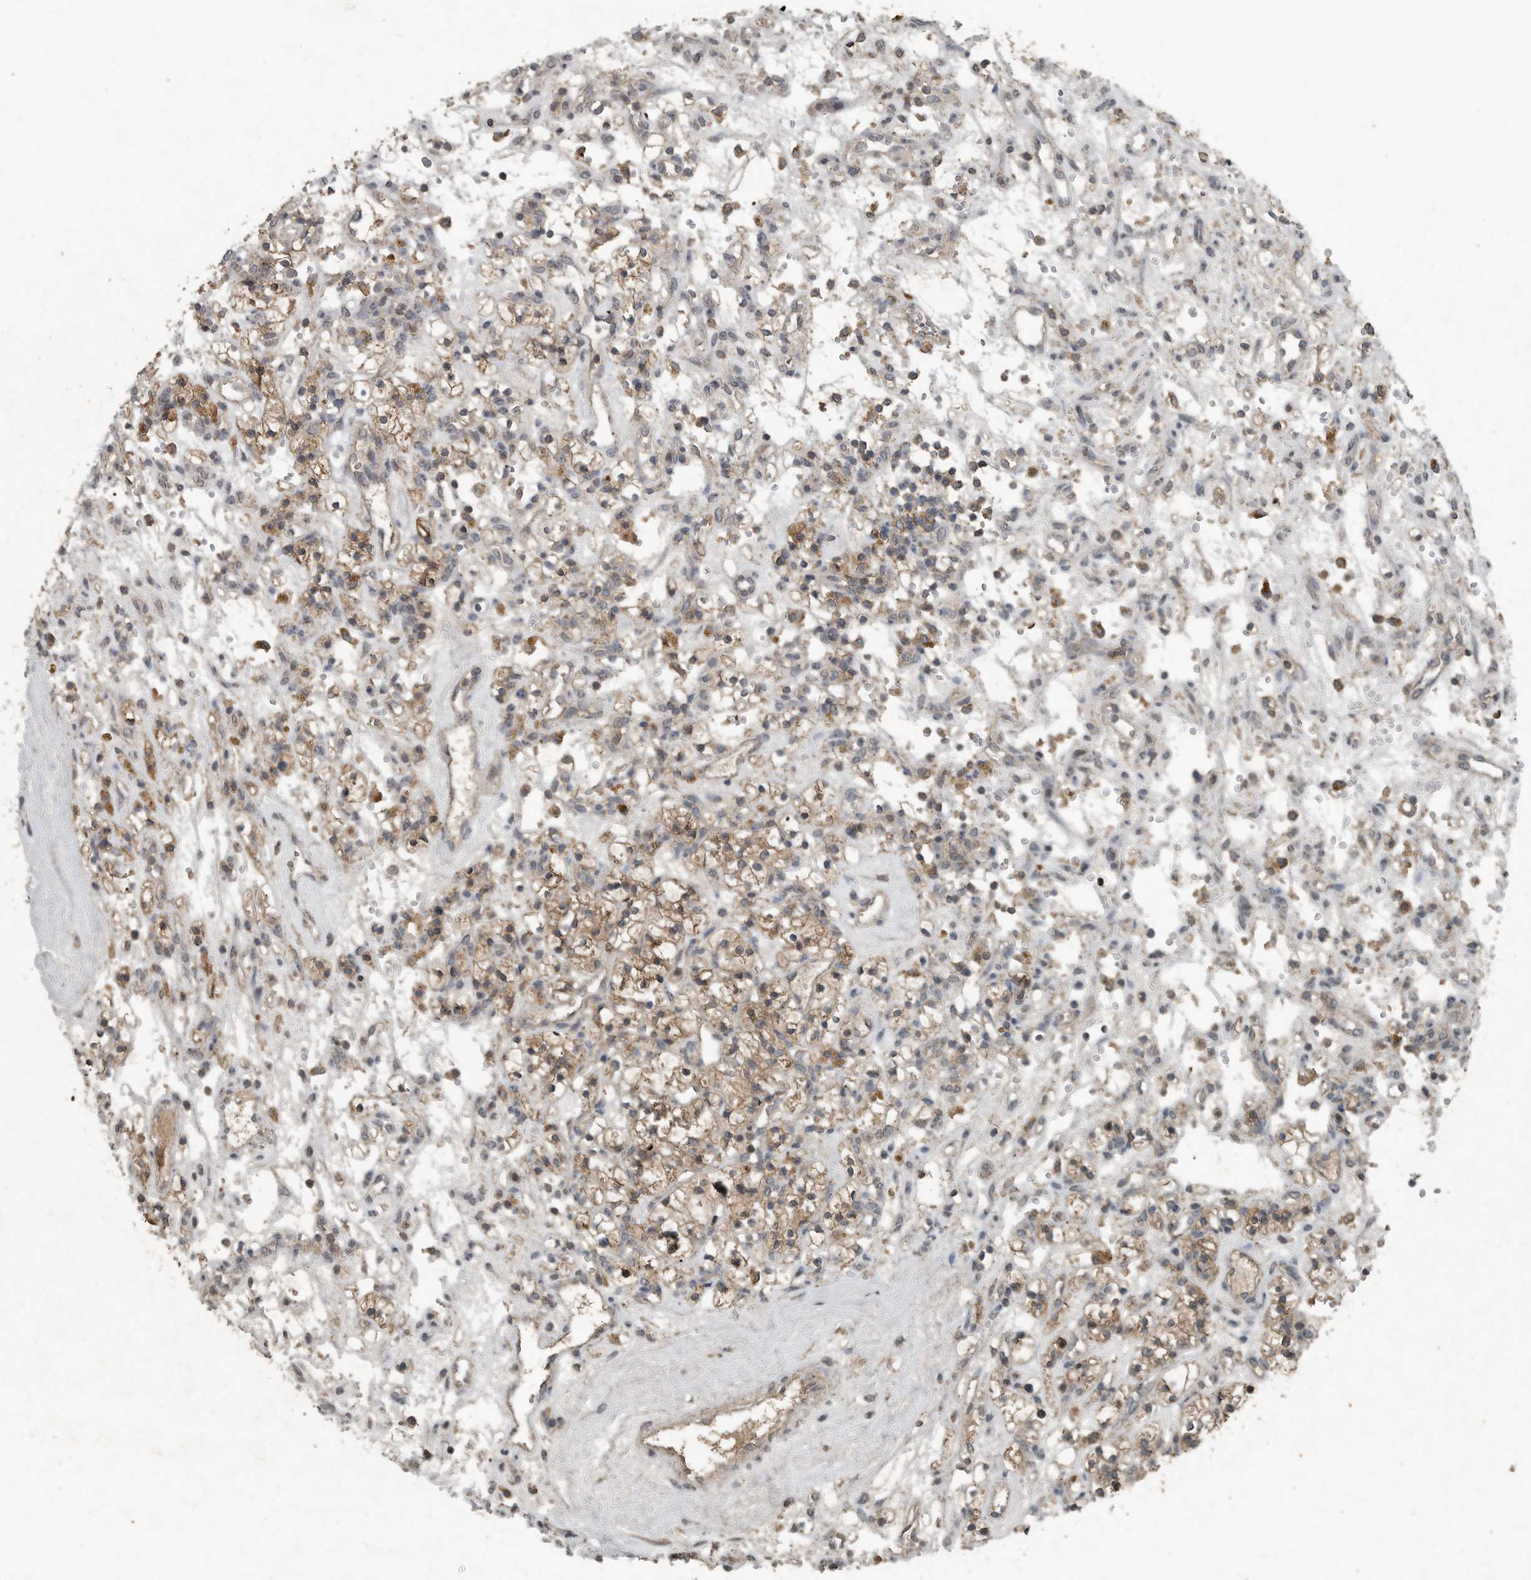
{"staining": {"intensity": "weak", "quantity": ">75%", "location": "cytoplasmic/membranous"}, "tissue": "renal cancer", "cell_type": "Tumor cells", "image_type": "cancer", "snomed": [{"axis": "morphology", "description": "Adenocarcinoma, NOS"}, {"axis": "topography", "description": "Kidney"}], "caption": "IHC photomicrograph of neoplastic tissue: human renal cancer (adenocarcinoma) stained using immunohistochemistry reveals low levels of weak protein expression localized specifically in the cytoplasmic/membranous of tumor cells, appearing as a cytoplasmic/membranous brown color.", "gene": "IL6ST", "patient": {"sex": "female", "age": 57}}